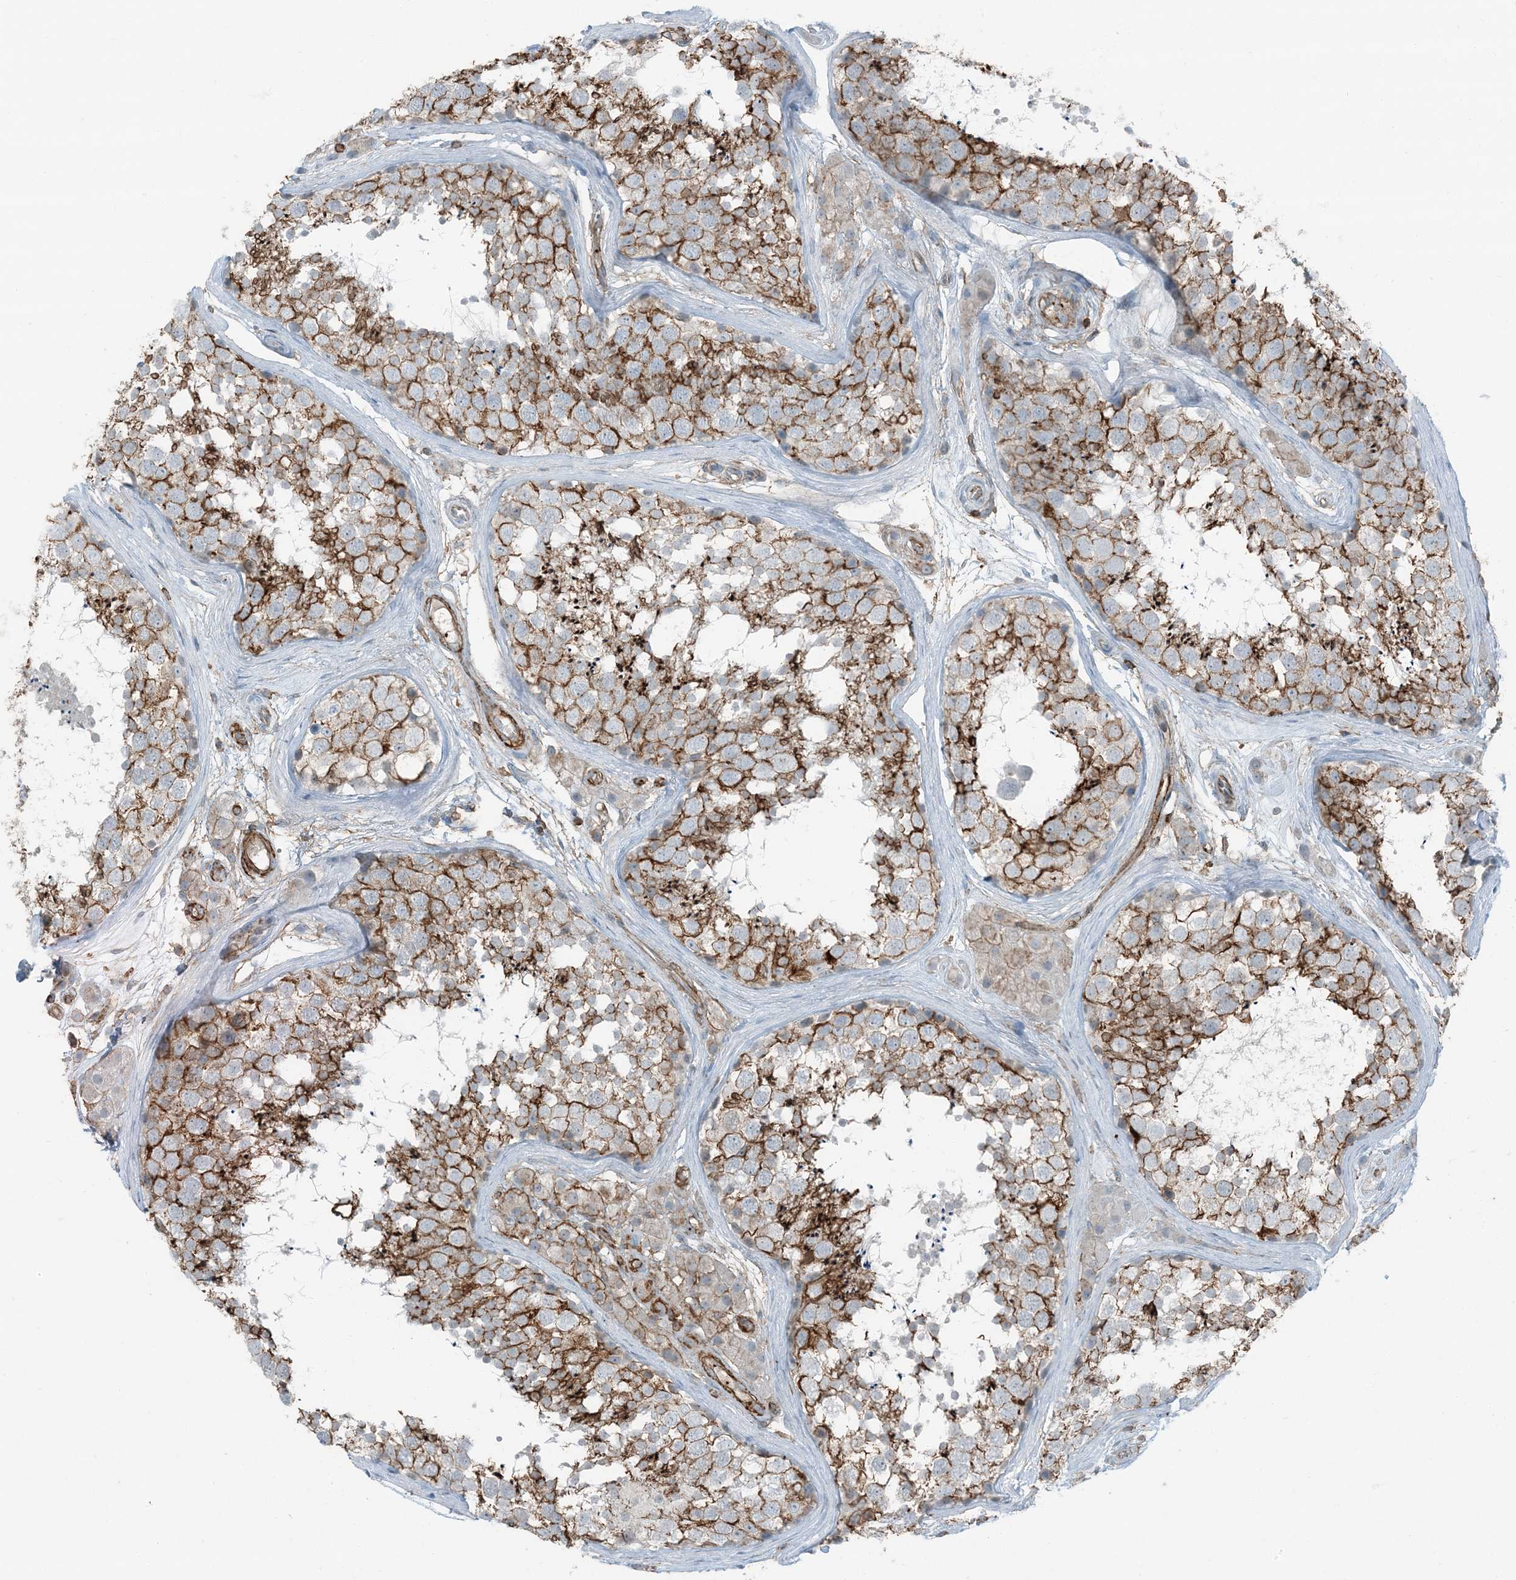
{"staining": {"intensity": "strong", "quantity": ">75%", "location": "cytoplasmic/membranous"}, "tissue": "testis", "cell_type": "Cells in seminiferous ducts", "image_type": "normal", "snomed": [{"axis": "morphology", "description": "Normal tissue, NOS"}, {"axis": "topography", "description": "Testis"}], "caption": "Immunohistochemistry staining of normal testis, which shows high levels of strong cytoplasmic/membranous expression in about >75% of cells in seminiferous ducts indicating strong cytoplasmic/membranous protein staining. The staining was performed using DAB (3,3'-diaminobenzidine) (brown) for protein detection and nuclei were counterstained in hematoxylin (blue).", "gene": "APOBEC3C", "patient": {"sex": "male", "age": 56}}